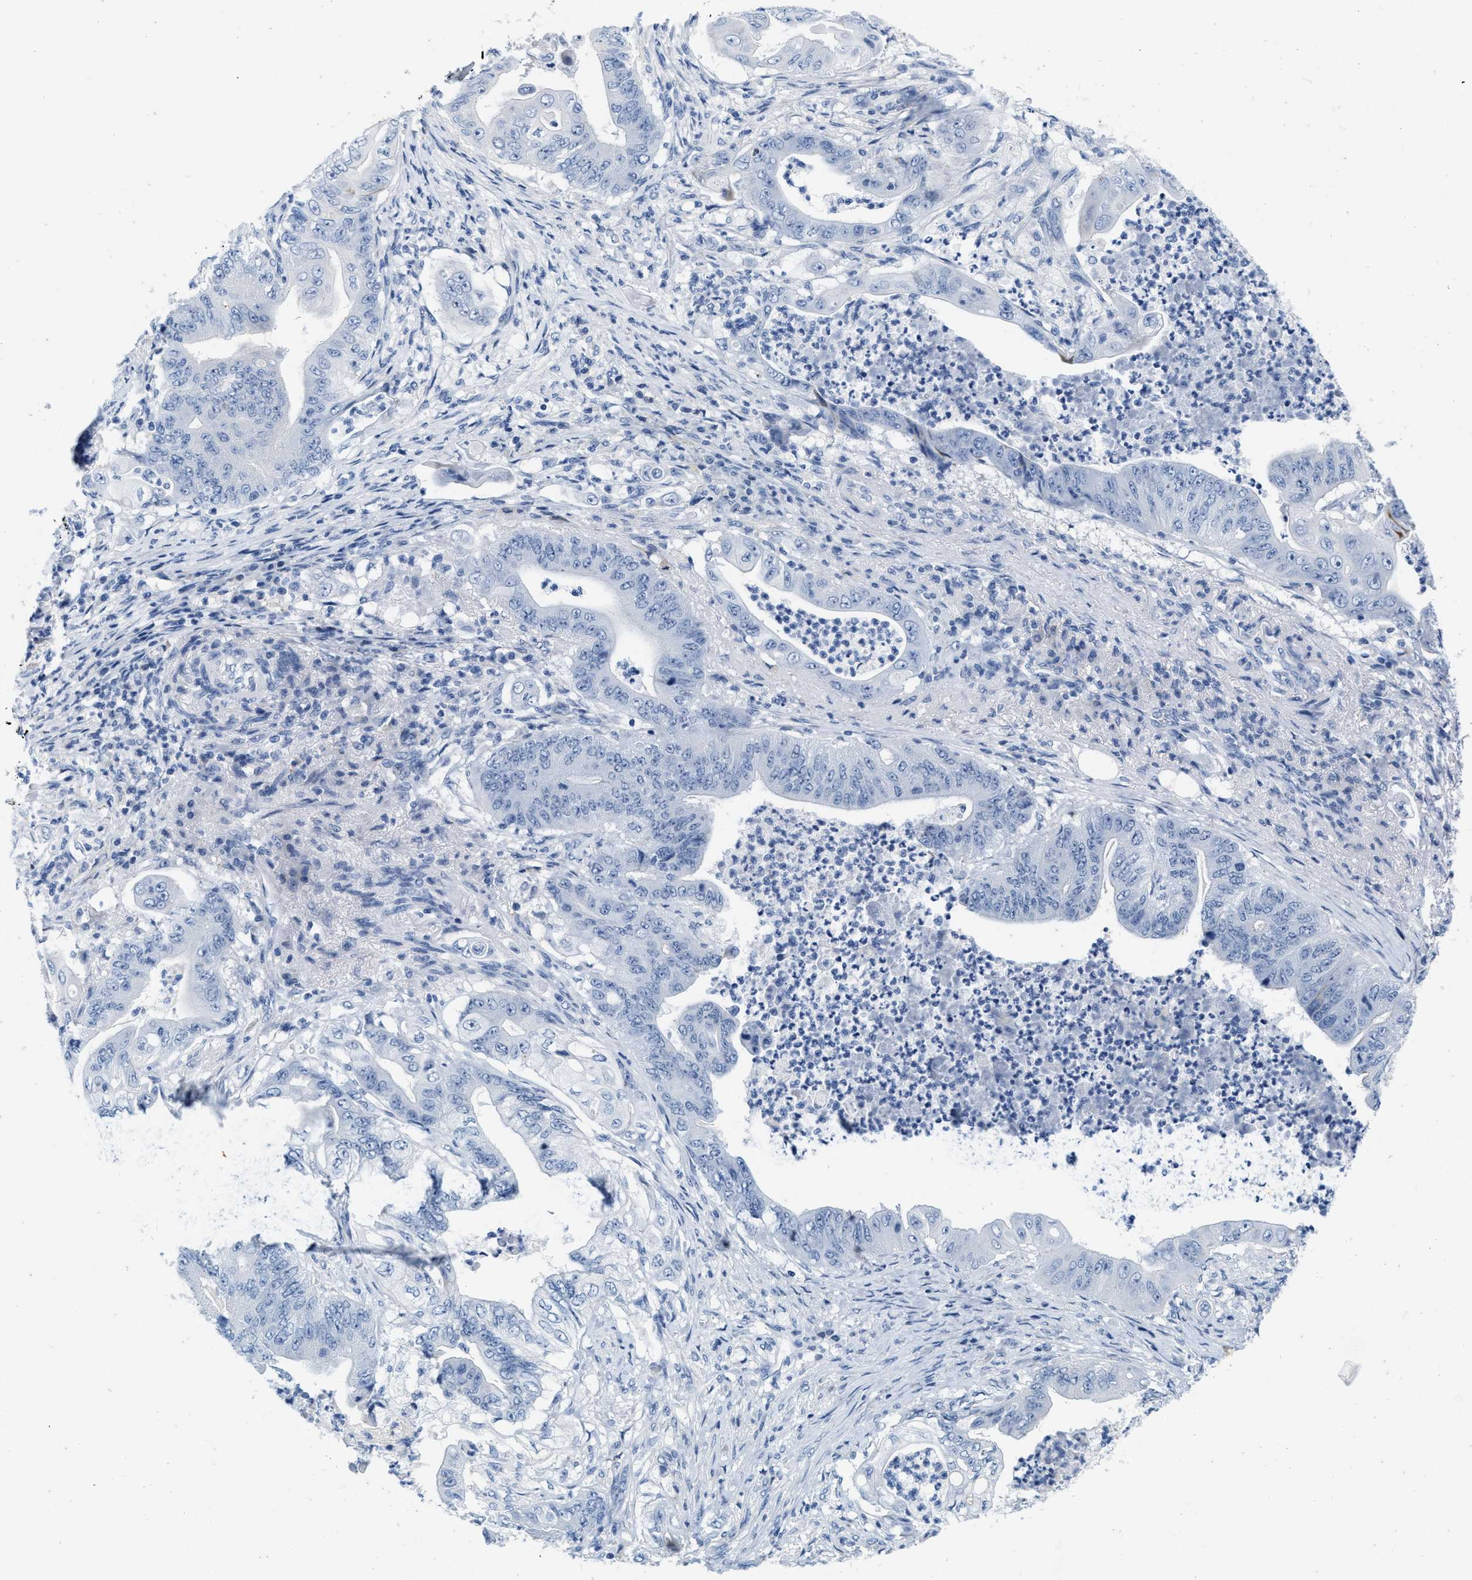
{"staining": {"intensity": "negative", "quantity": "none", "location": "none"}, "tissue": "stomach cancer", "cell_type": "Tumor cells", "image_type": "cancer", "snomed": [{"axis": "morphology", "description": "Adenocarcinoma, NOS"}, {"axis": "topography", "description": "Stomach"}], "caption": "This is a photomicrograph of immunohistochemistry staining of stomach cancer, which shows no expression in tumor cells.", "gene": "ABCB11", "patient": {"sex": "female", "age": 73}}